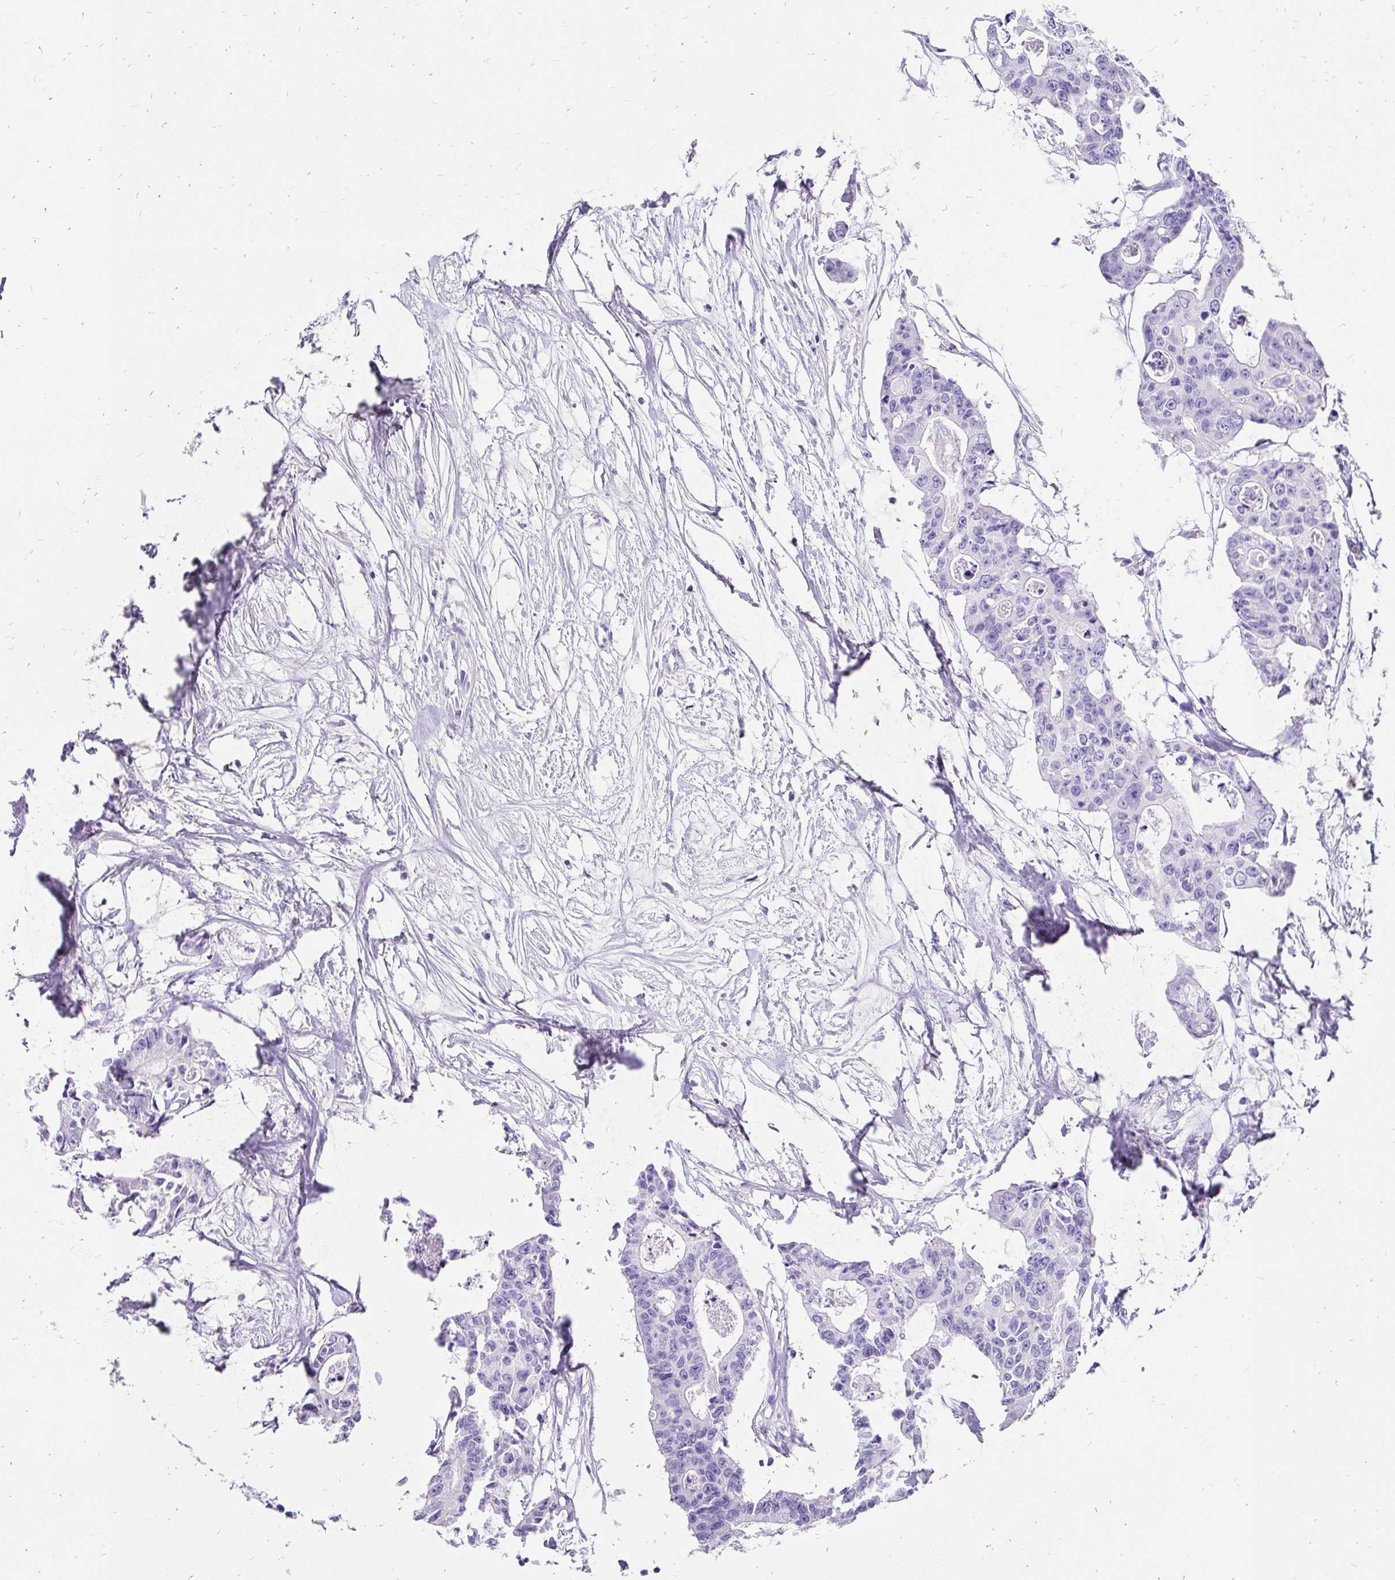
{"staining": {"intensity": "negative", "quantity": "none", "location": "none"}, "tissue": "colorectal cancer", "cell_type": "Tumor cells", "image_type": "cancer", "snomed": [{"axis": "morphology", "description": "Adenocarcinoma, NOS"}, {"axis": "topography", "description": "Rectum"}], "caption": "High power microscopy micrograph of an IHC histopathology image of colorectal adenocarcinoma, revealing no significant expression in tumor cells. (Brightfield microscopy of DAB (3,3'-diaminobenzidine) immunohistochemistry at high magnification).", "gene": "KRT13", "patient": {"sex": "male", "age": 57}}